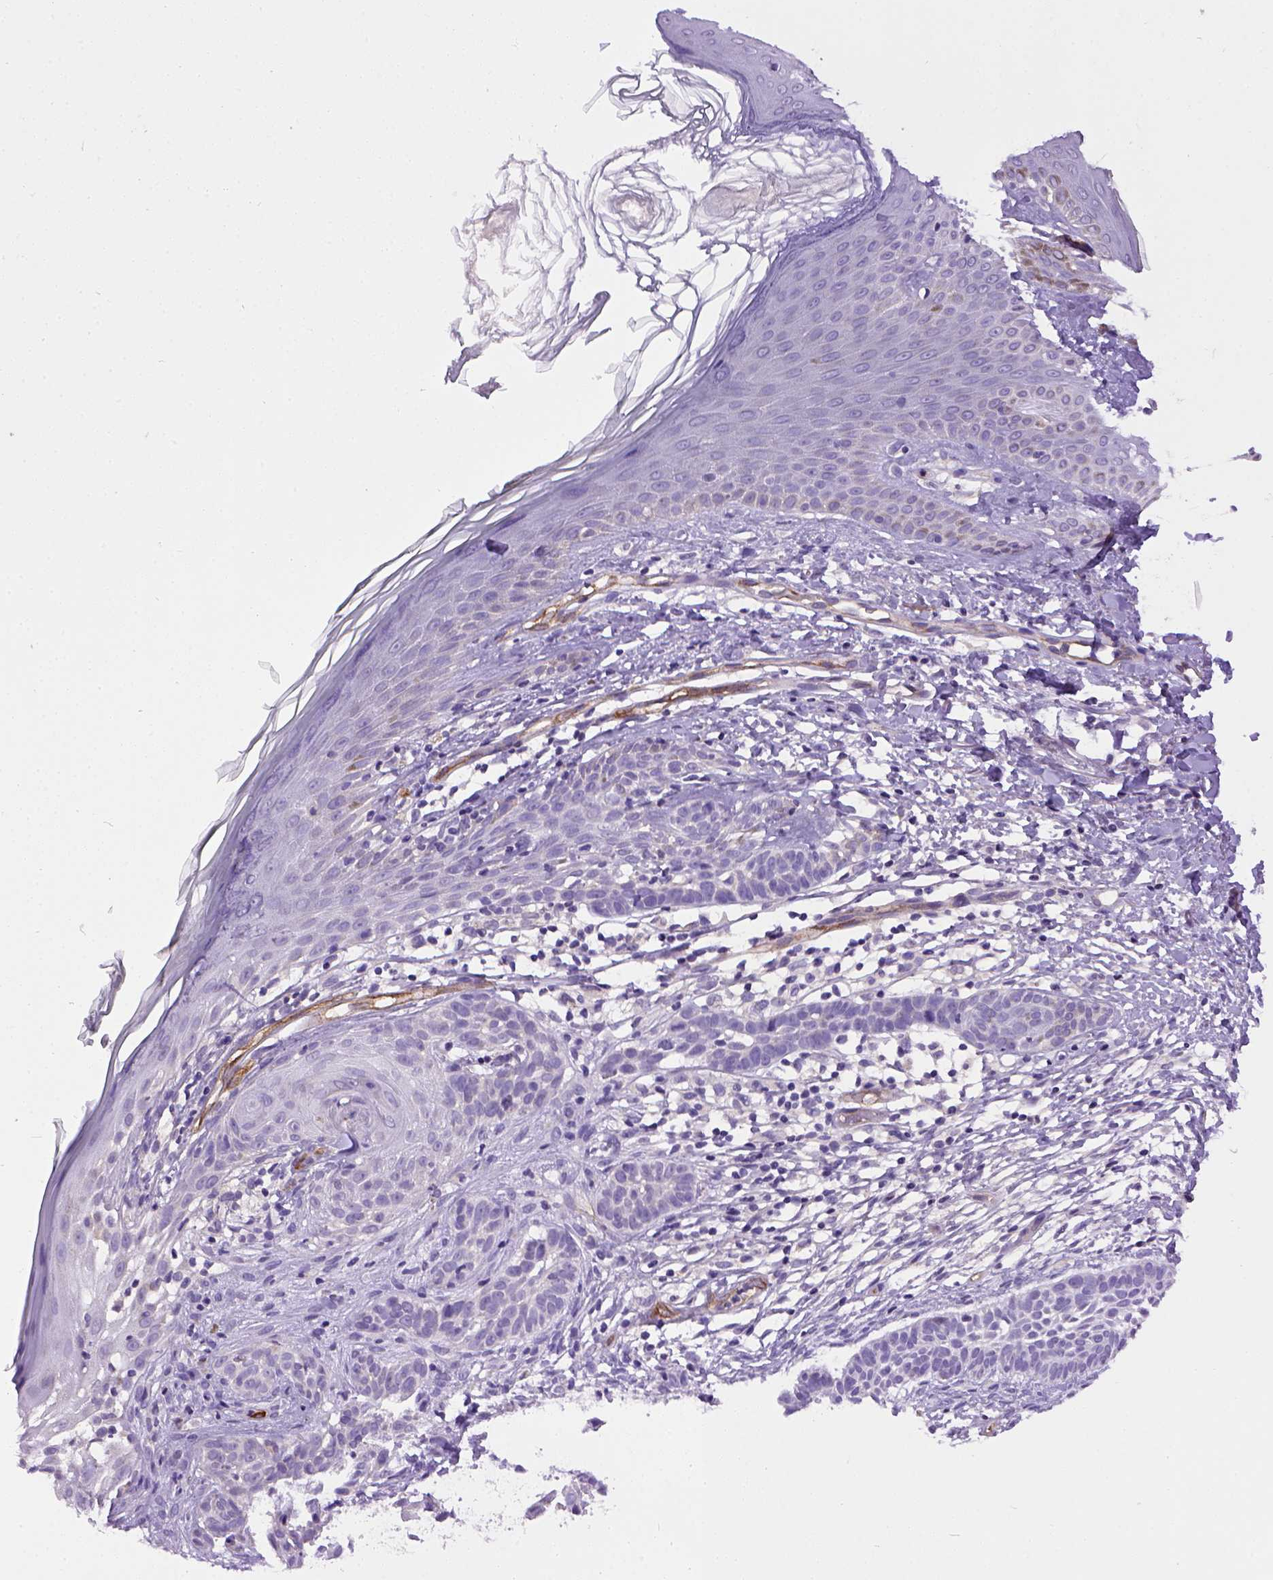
{"staining": {"intensity": "negative", "quantity": "none", "location": "none"}, "tissue": "skin cancer", "cell_type": "Tumor cells", "image_type": "cancer", "snomed": [{"axis": "morphology", "description": "Basal cell carcinoma"}, {"axis": "topography", "description": "Skin"}], "caption": "This is a histopathology image of immunohistochemistry staining of skin cancer, which shows no expression in tumor cells.", "gene": "ENG", "patient": {"sex": "male", "age": 85}}